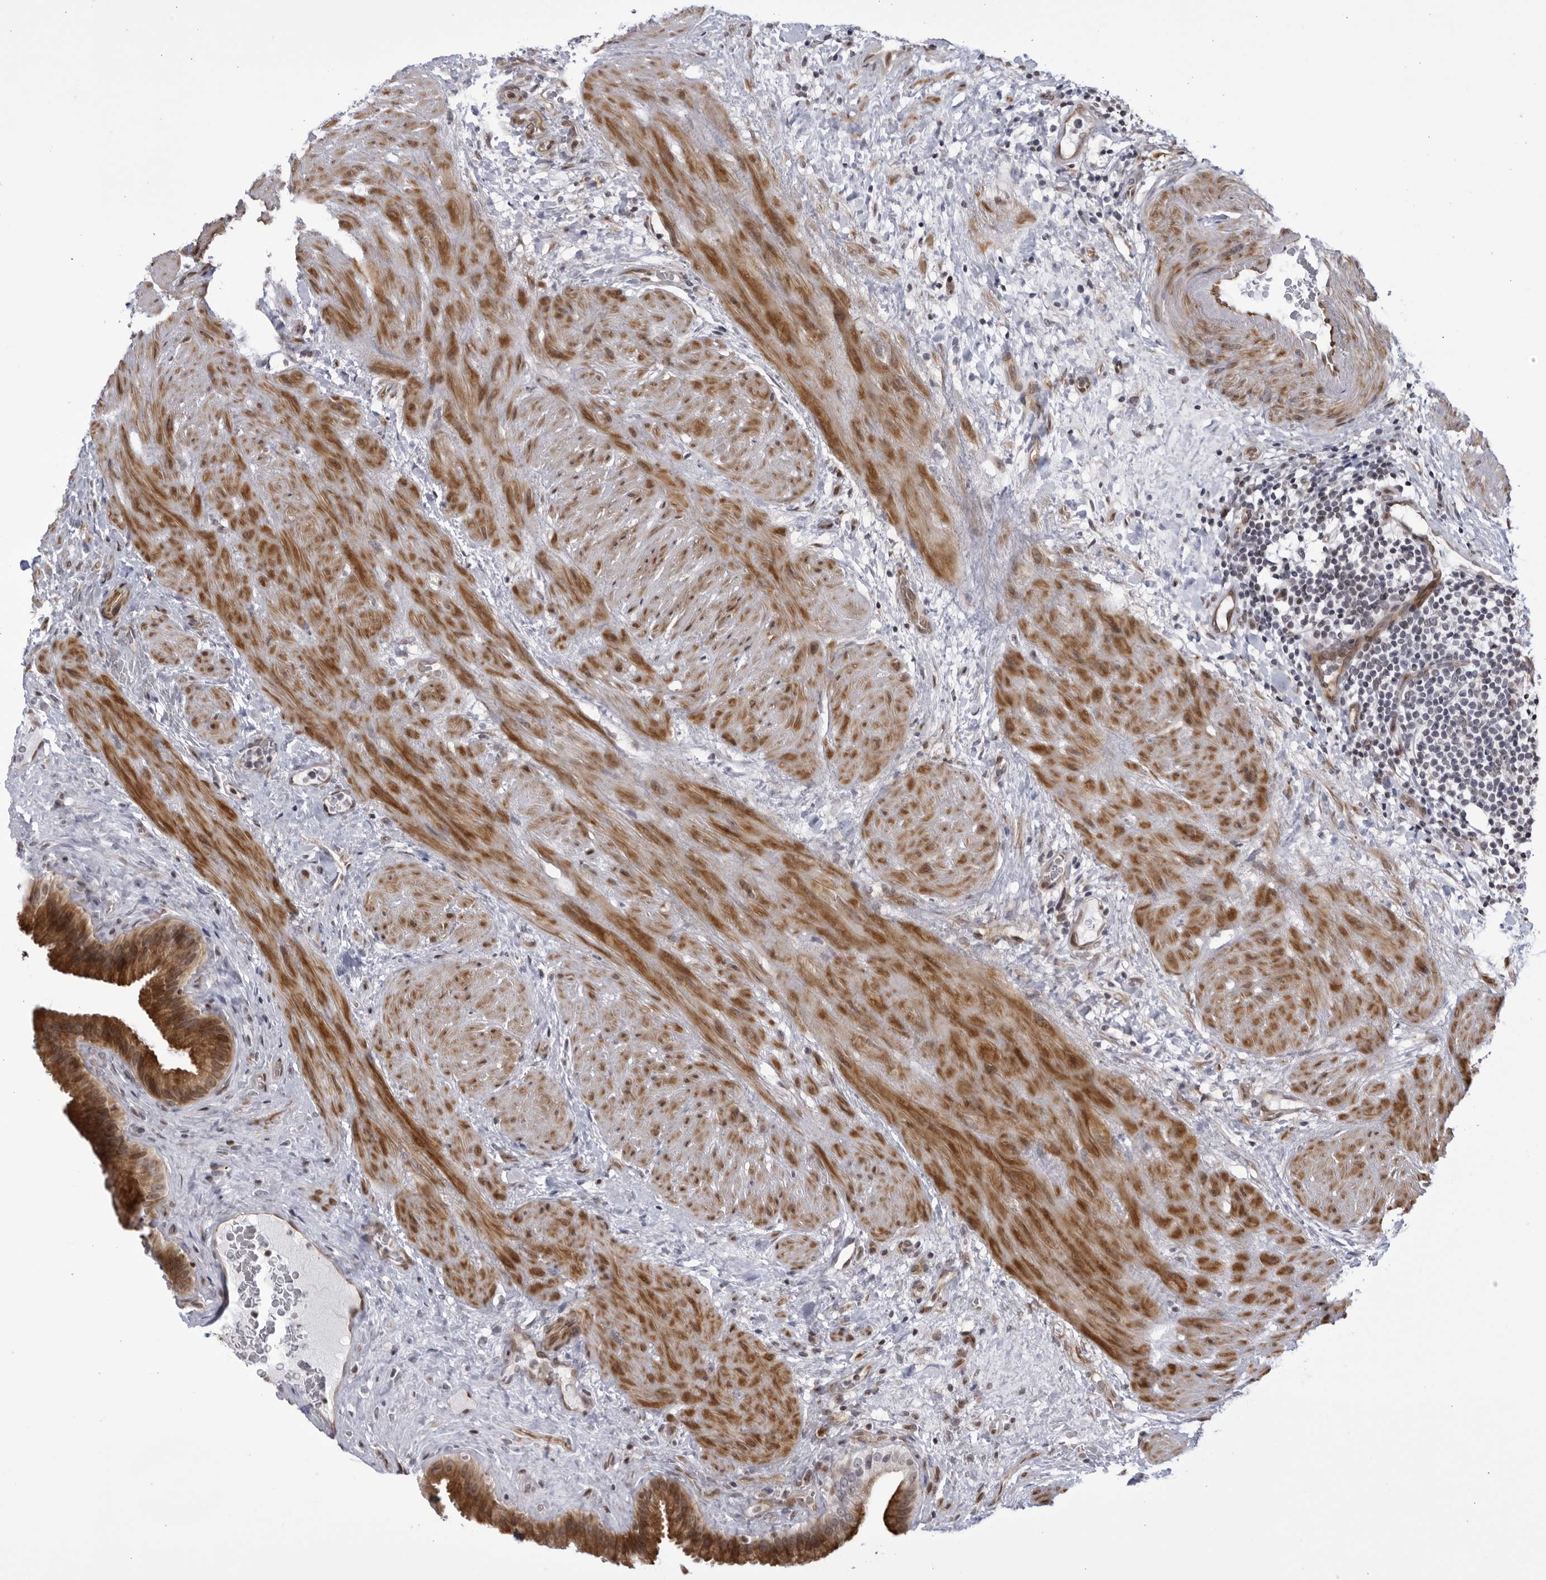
{"staining": {"intensity": "strong", "quantity": ">75%", "location": "cytoplasmic/membranous"}, "tissue": "gallbladder", "cell_type": "Glandular cells", "image_type": "normal", "snomed": [{"axis": "morphology", "description": "Normal tissue, NOS"}, {"axis": "topography", "description": "Gallbladder"}], "caption": "Glandular cells exhibit strong cytoplasmic/membranous expression in about >75% of cells in normal gallbladder.", "gene": "CNBD1", "patient": {"sex": "male", "age": 49}}